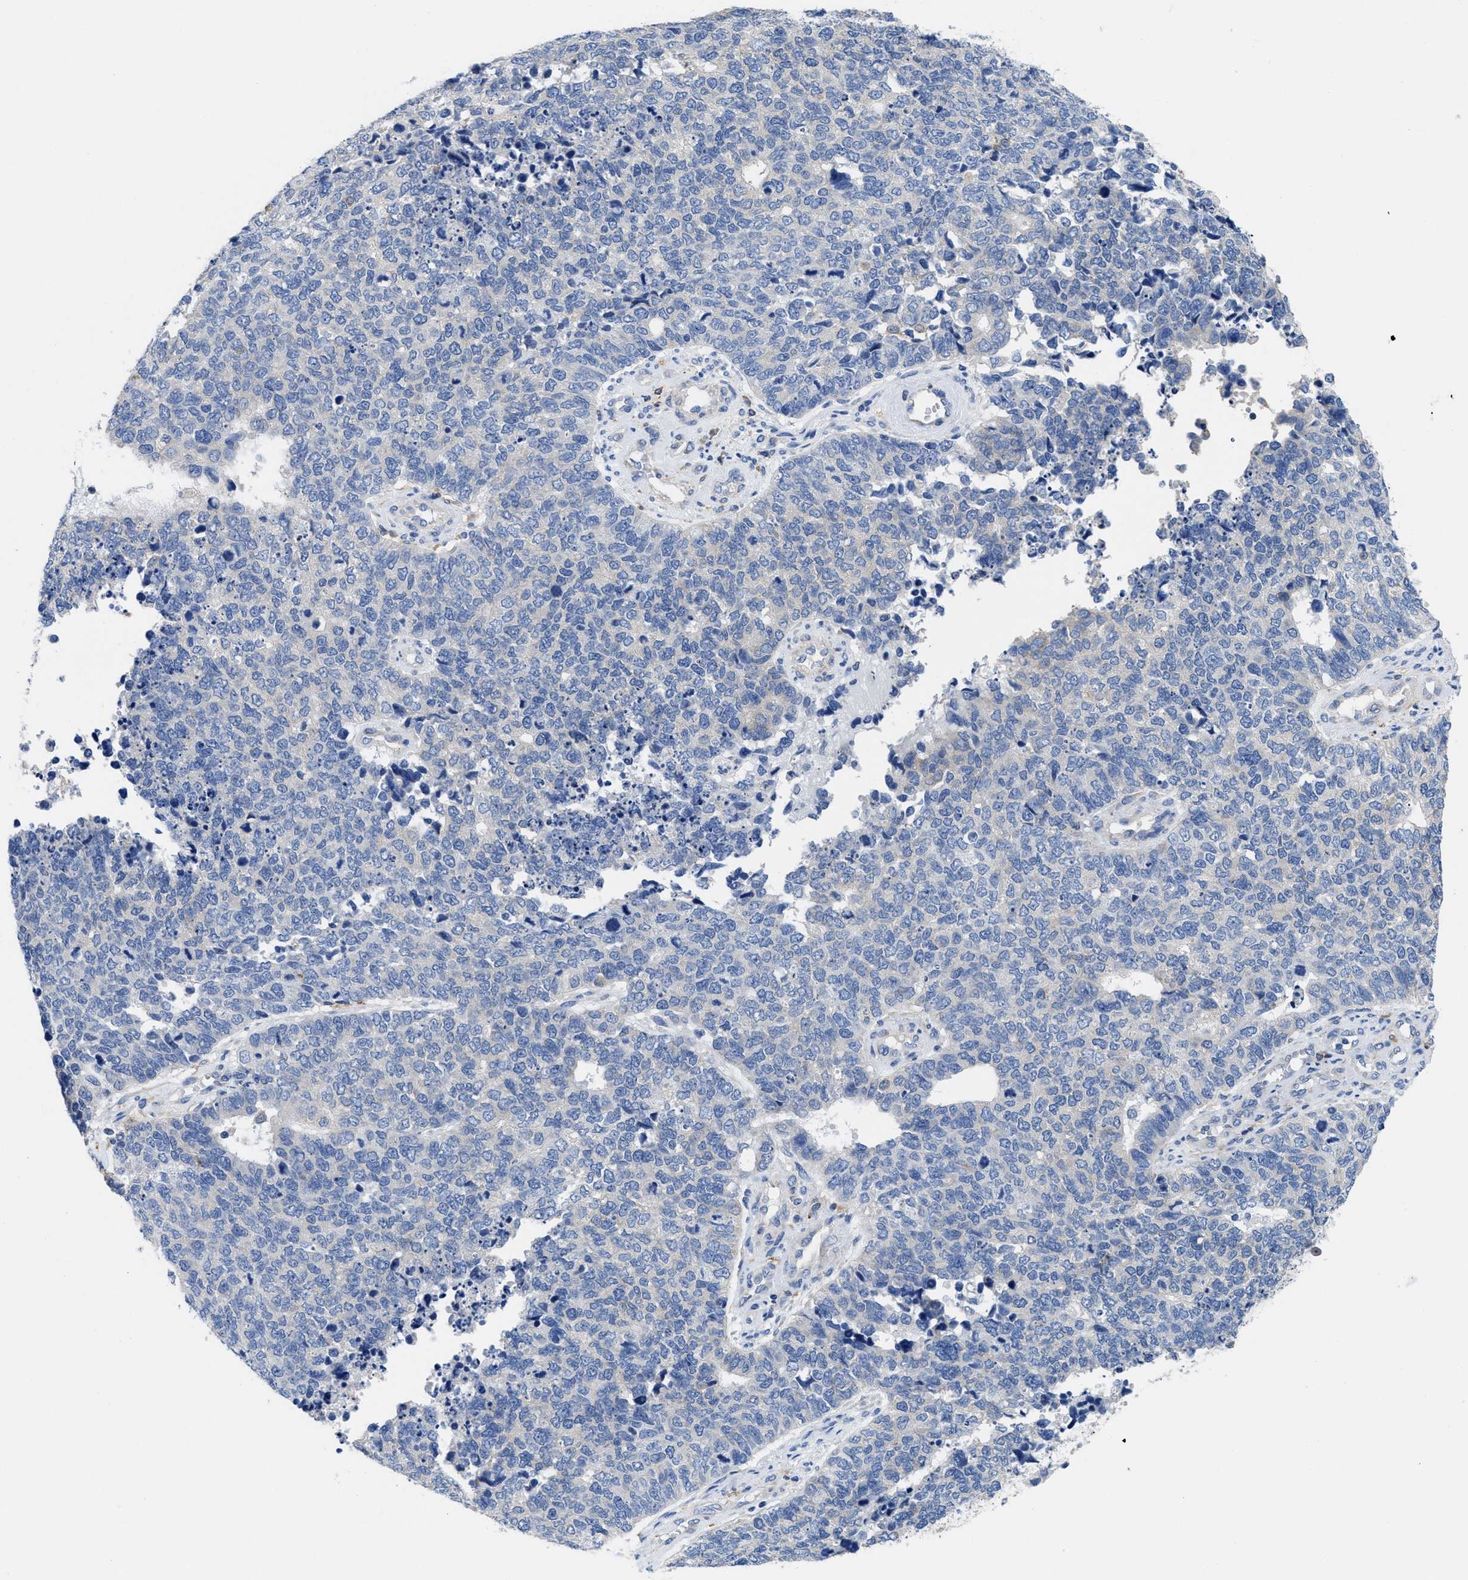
{"staining": {"intensity": "negative", "quantity": "none", "location": "none"}, "tissue": "cervical cancer", "cell_type": "Tumor cells", "image_type": "cancer", "snomed": [{"axis": "morphology", "description": "Squamous cell carcinoma, NOS"}, {"axis": "topography", "description": "Cervix"}], "caption": "IHC micrograph of neoplastic tissue: squamous cell carcinoma (cervical) stained with DAB shows no significant protein staining in tumor cells.", "gene": "HLA-DPA1", "patient": {"sex": "female", "age": 63}}